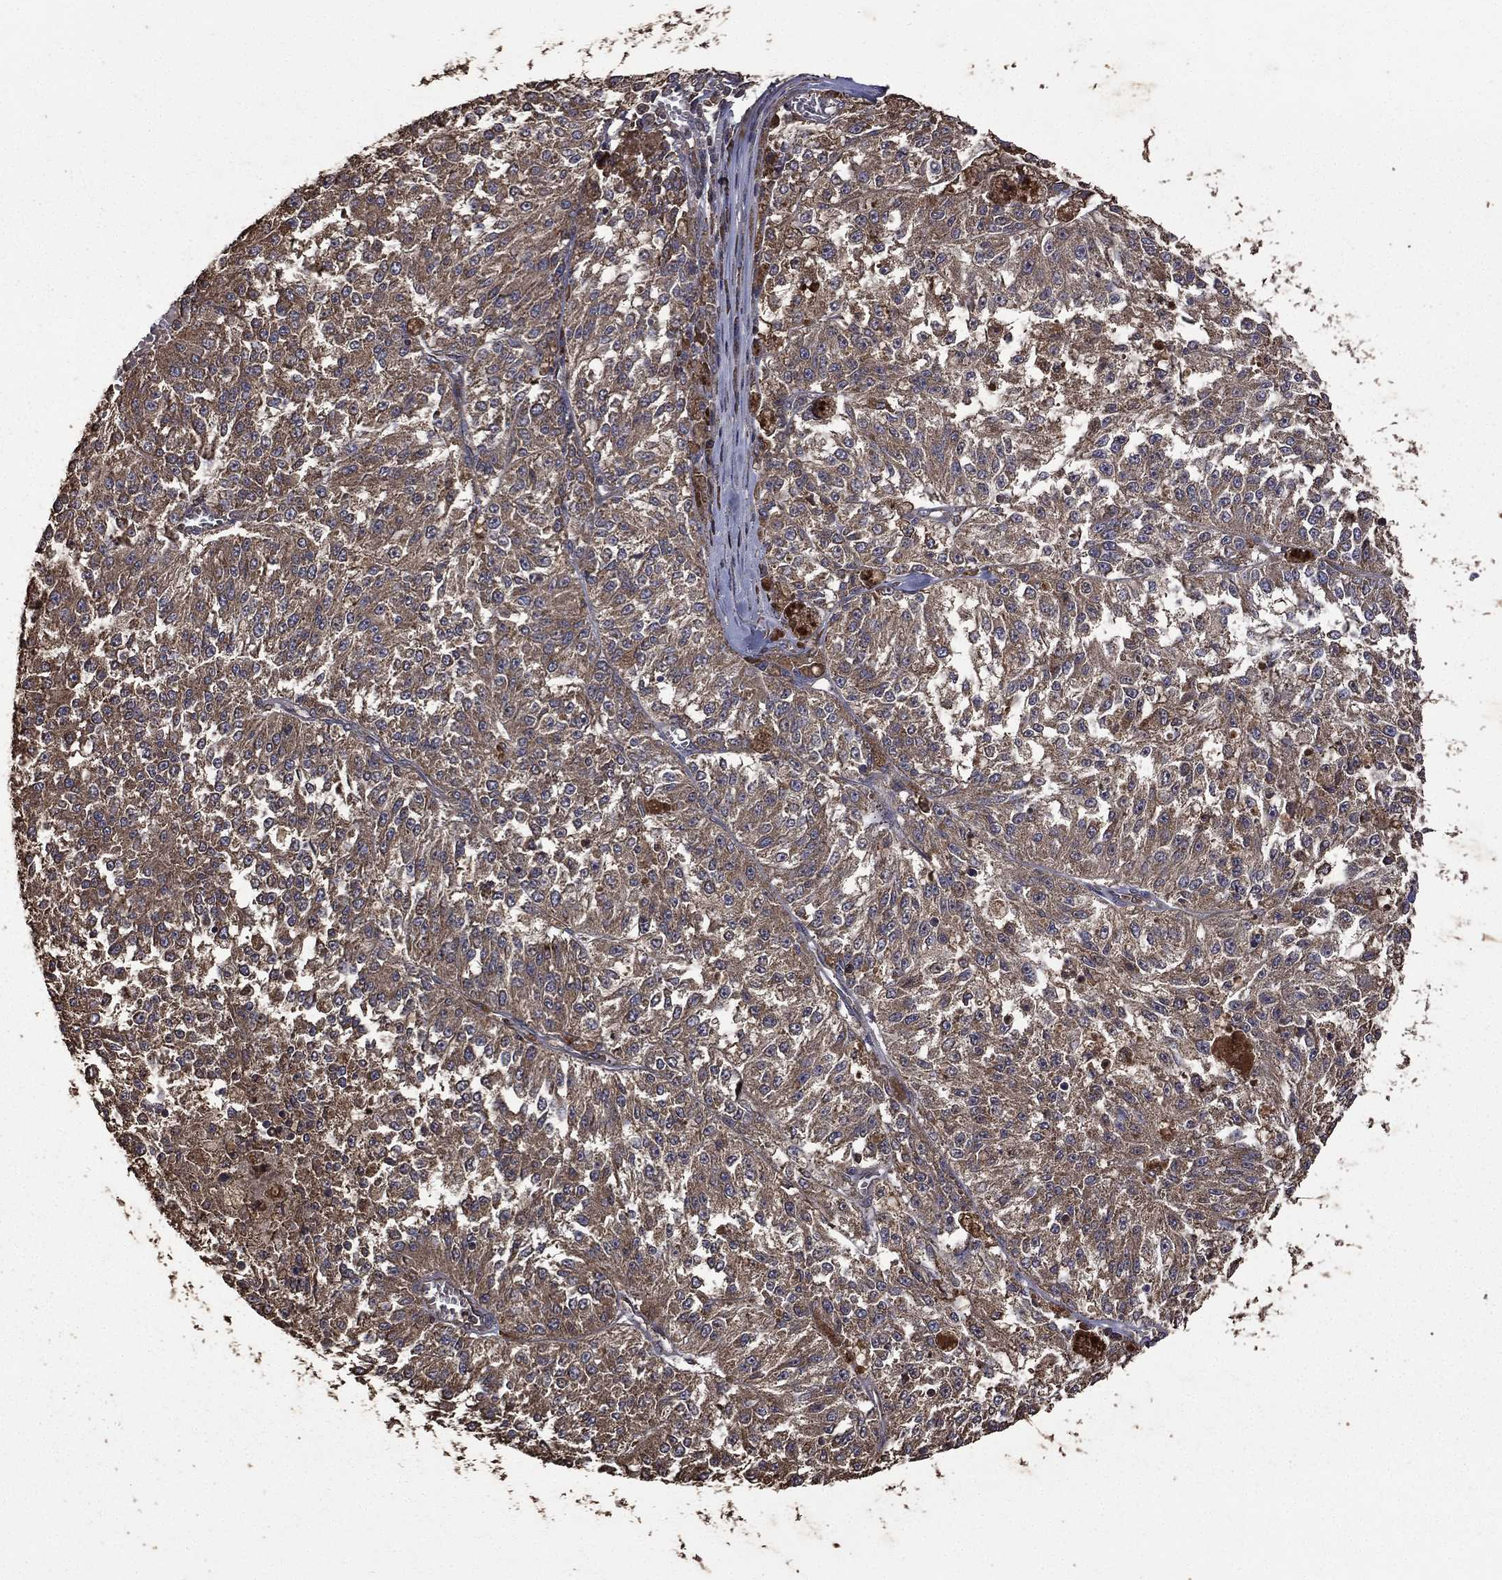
{"staining": {"intensity": "moderate", "quantity": ">75%", "location": "cytoplasmic/membranous"}, "tissue": "melanoma", "cell_type": "Tumor cells", "image_type": "cancer", "snomed": [{"axis": "morphology", "description": "Malignant melanoma, Metastatic site"}, {"axis": "topography", "description": "Lymph node"}], "caption": "Immunohistochemical staining of melanoma shows medium levels of moderate cytoplasmic/membranous protein positivity in about >75% of tumor cells. (DAB = brown stain, brightfield microscopy at high magnification).", "gene": "METTL27", "patient": {"sex": "female", "age": 64}}